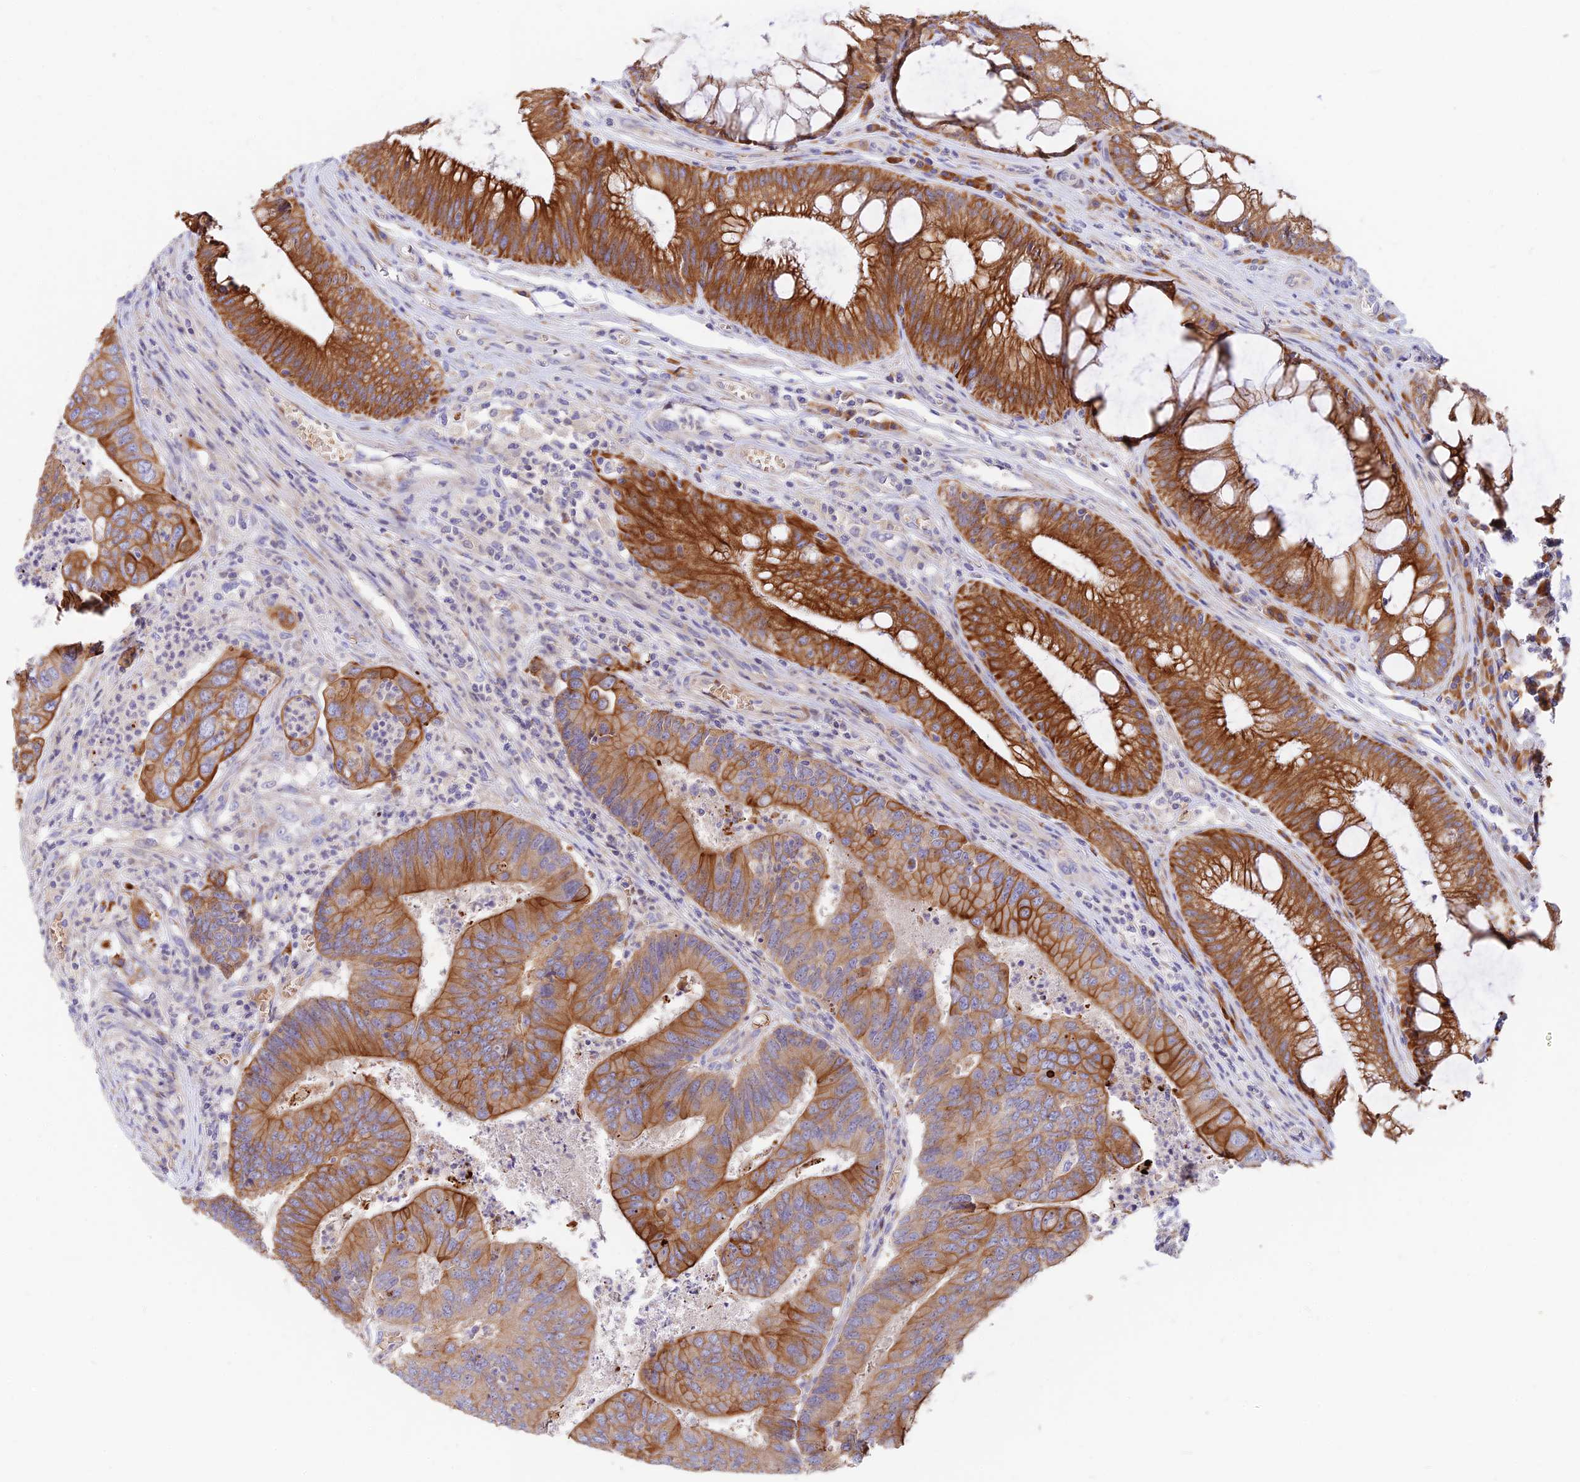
{"staining": {"intensity": "strong", "quantity": ">75%", "location": "cytoplasmic/membranous"}, "tissue": "colorectal cancer", "cell_type": "Tumor cells", "image_type": "cancer", "snomed": [{"axis": "morphology", "description": "Adenocarcinoma, NOS"}, {"axis": "topography", "description": "Colon"}], "caption": "Protein staining demonstrates strong cytoplasmic/membranous positivity in approximately >75% of tumor cells in adenocarcinoma (colorectal).", "gene": "DENND2D", "patient": {"sex": "female", "age": 67}}